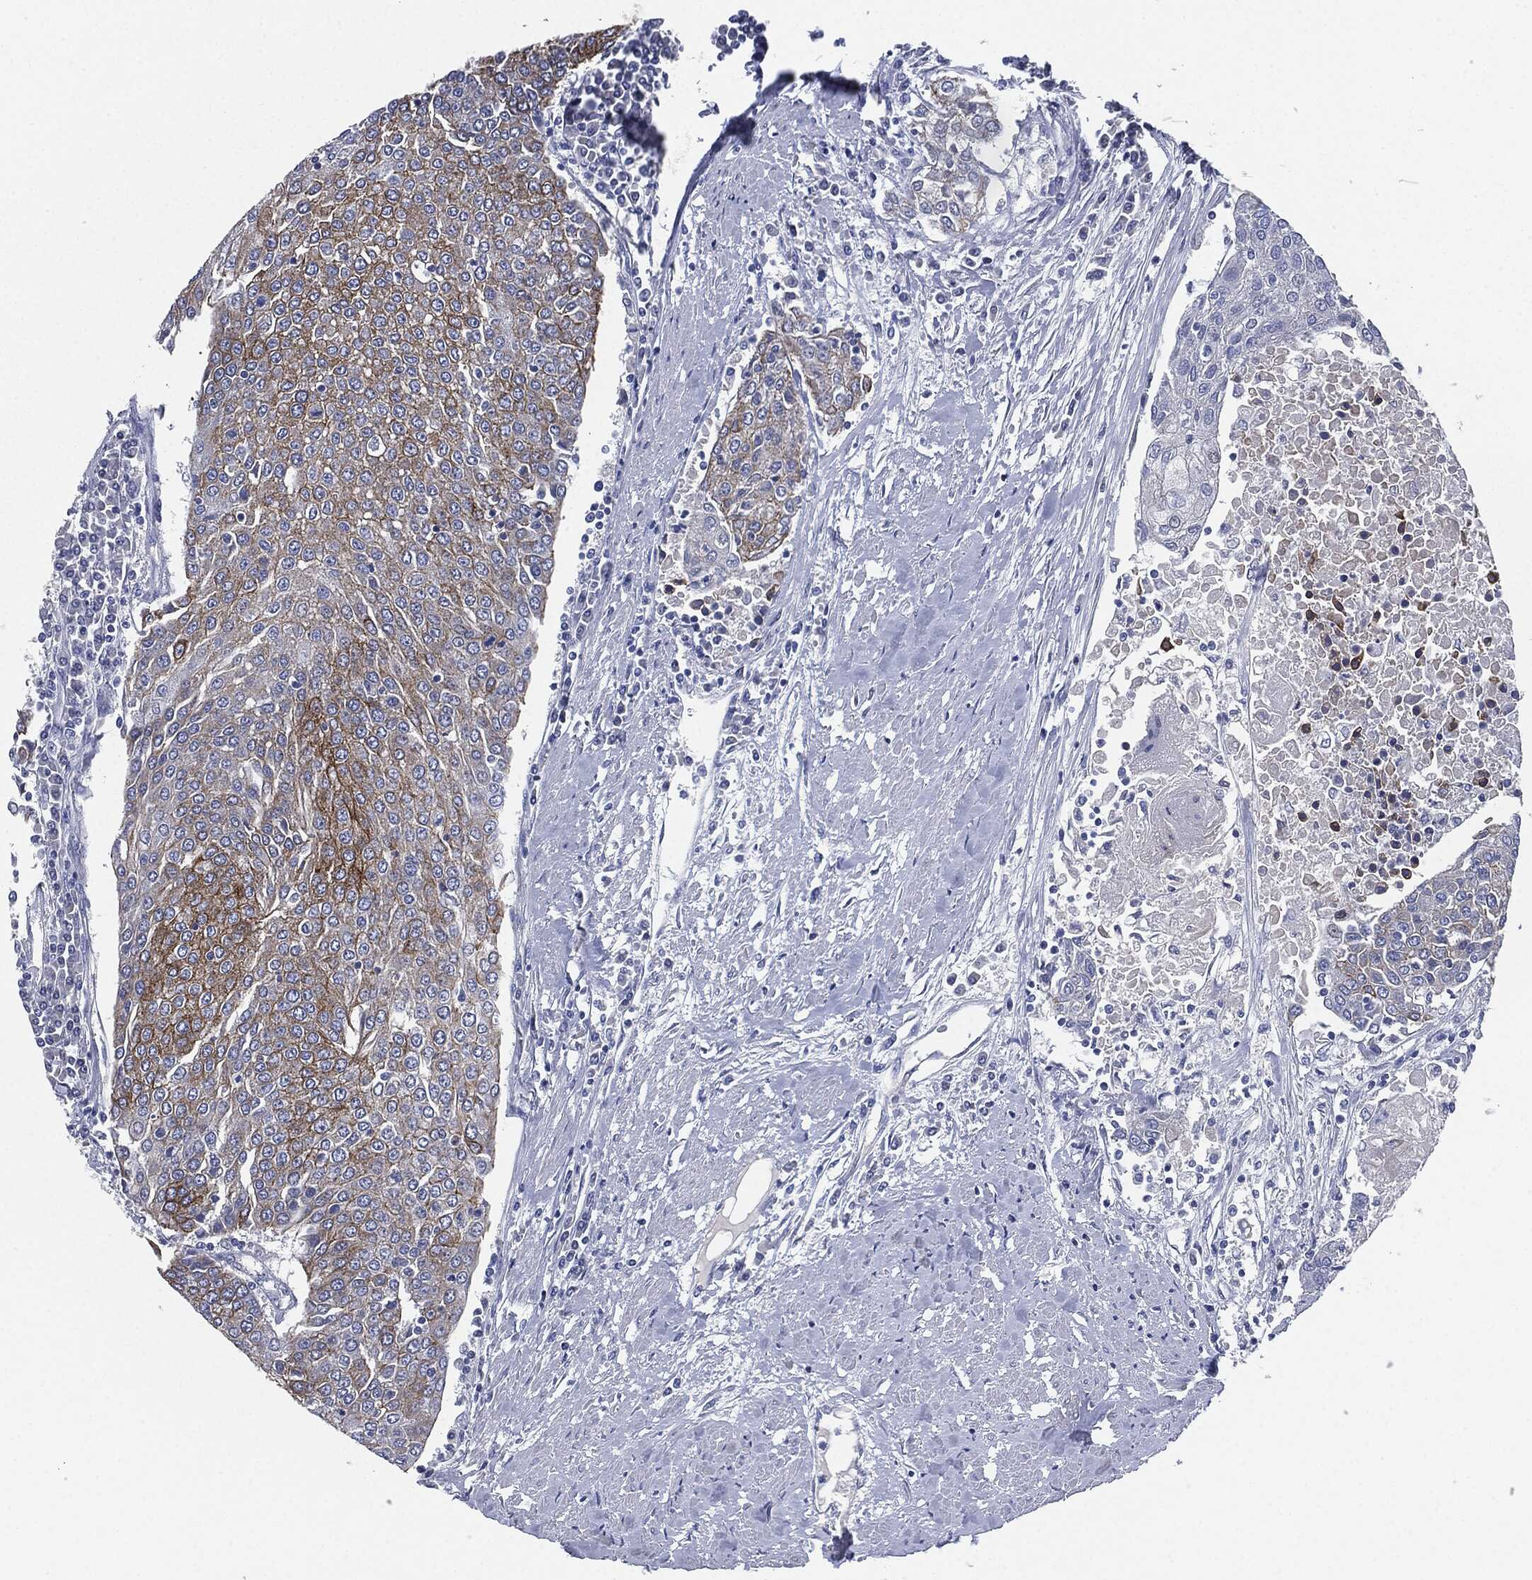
{"staining": {"intensity": "moderate", "quantity": "25%-75%", "location": "cytoplasmic/membranous"}, "tissue": "urothelial cancer", "cell_type": "Tumor cells", "image_type": "cancer", "snomed": [{"axis": "morphology", "description": "Urothelial carcinoma, High grade"}, {"axis": "topography", "description": "Urinary bladder"}], "caption": "Immunohistochemical staining of human high-grade urothelial carcinoma demonstrates medium levels of moderate cytoplasmic/membranous staining in about 25%-75% of tumor cells. (DAB IHC with brightfield microscopy, high magnification).", "gene": "SHROOM2", "patient": {"sex": "female", "age": 85}}